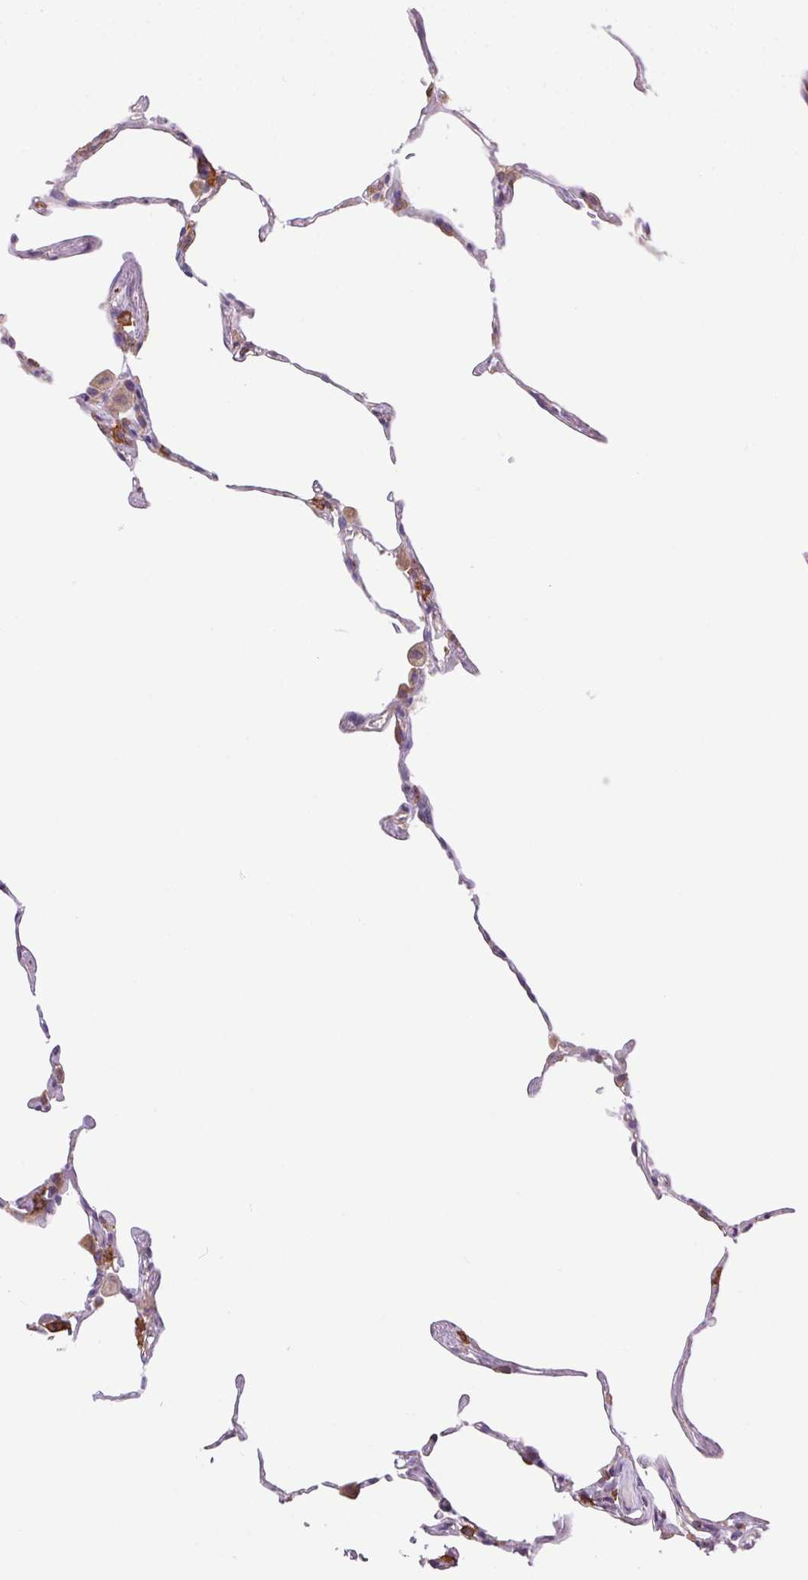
{"staining": {"intensity": "negative", "quantity": "none", "location": "none"}, "tissue": "lung", "cell_type": "Alveolar cells", "image_type": "normal", "snomed": [{"axis": "morphology", "description": "Normal tissue, NOS"}, {"axis": "topography", "description": "Lung"}], "caption": "Immunohistochemical staining of benign lung shows no significant positivity in alveolar cells.", "gene": "SNX31", "patient": {"sex": "female", "age": 57}}